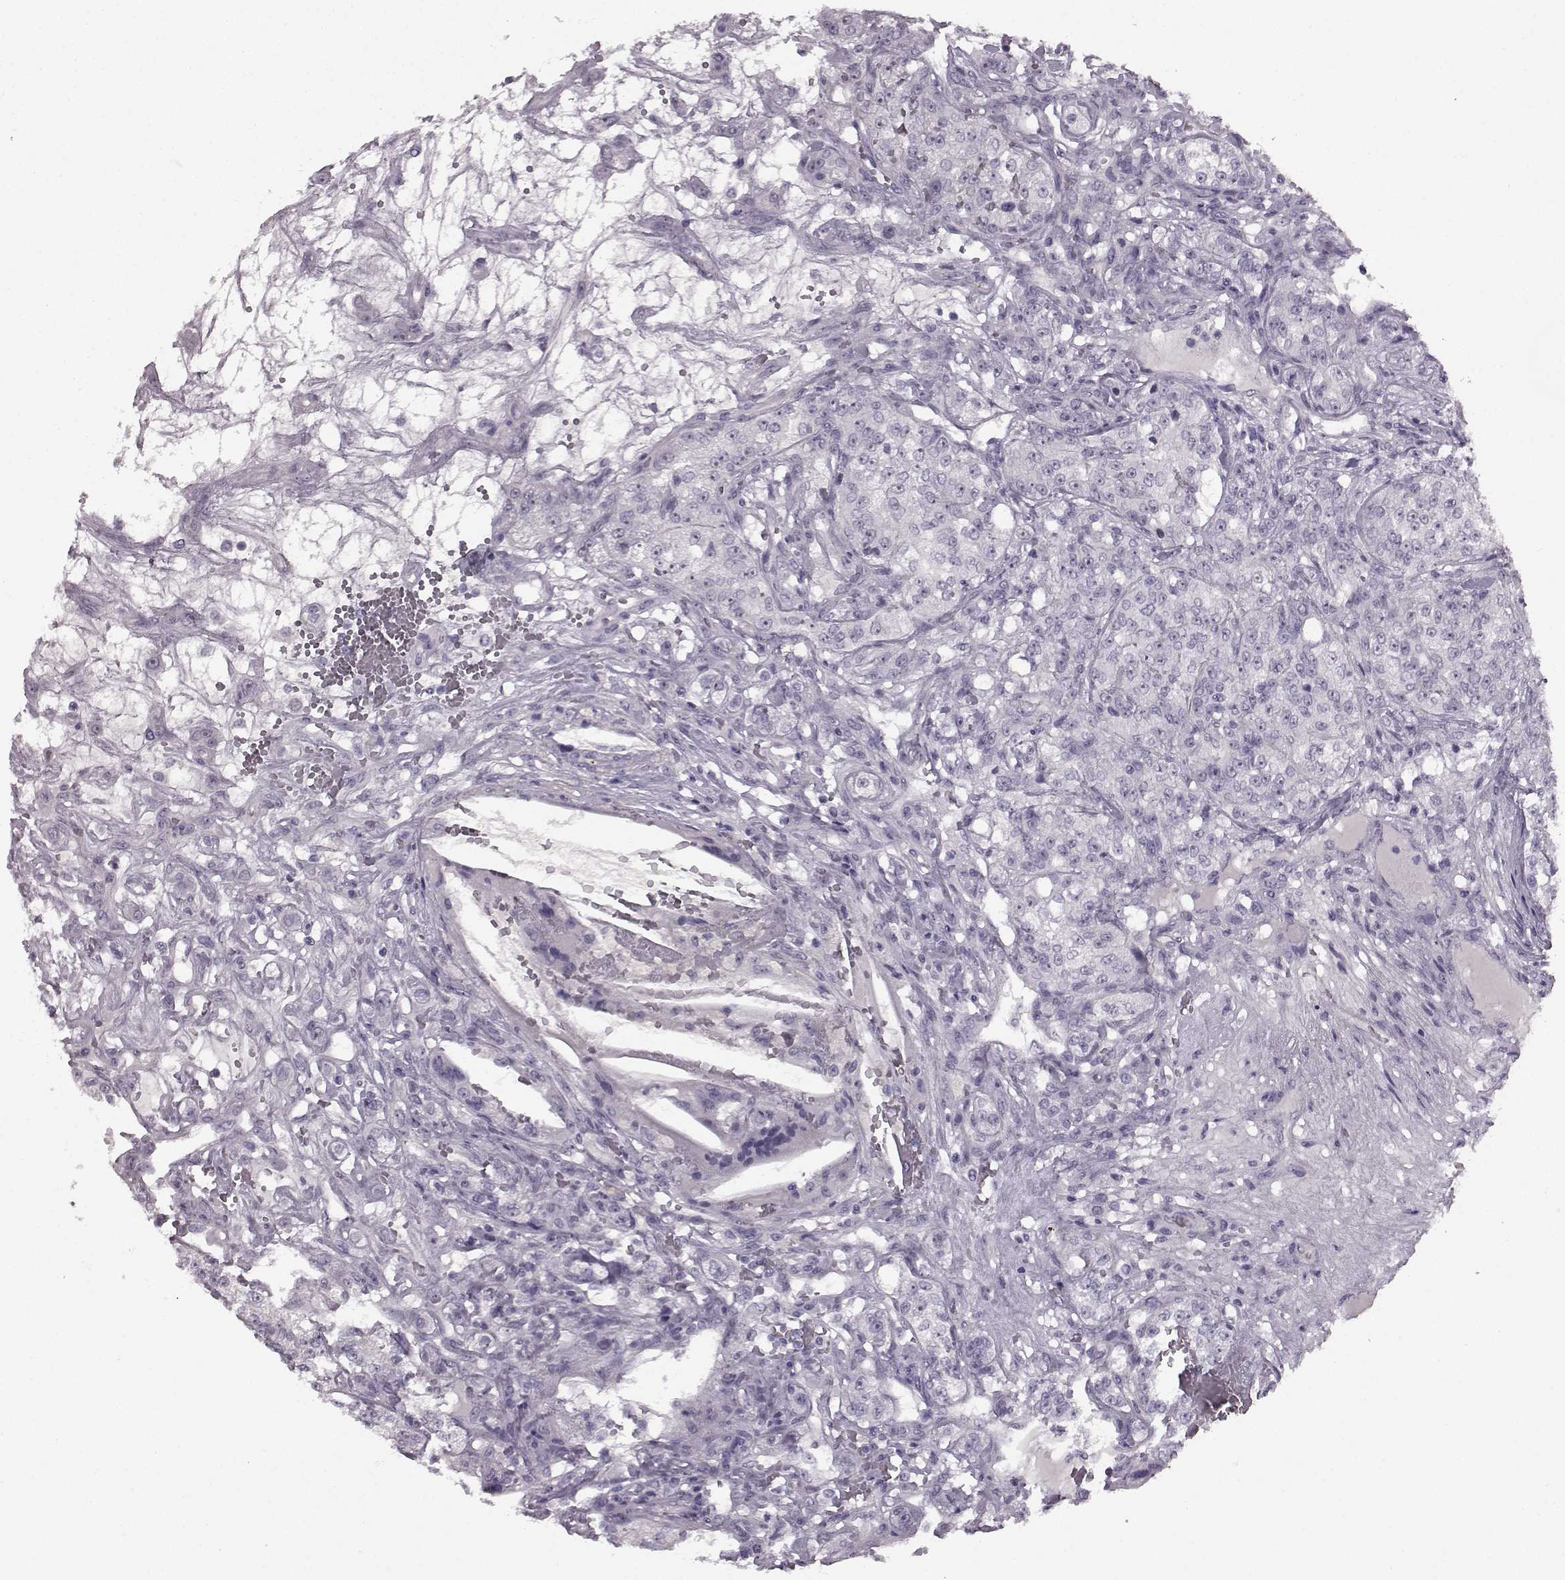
{"staining": {"intensity": "negative", "quantity": "none", "location": "none"}, "tissue": "renal cancer", "cell_type": "Tumor cells", "image_type": "cancer", "snomed": [{"axis": "morphology", "description": "Adenocarcinoma, NOS"}, {"axis": "topography", "description": "Kidney"}], "caption": "The image shows no significant staining in tumor cells of renal cancer.", "gene": "PRPH2", "patient": {"sex": "female", "age": 63}}